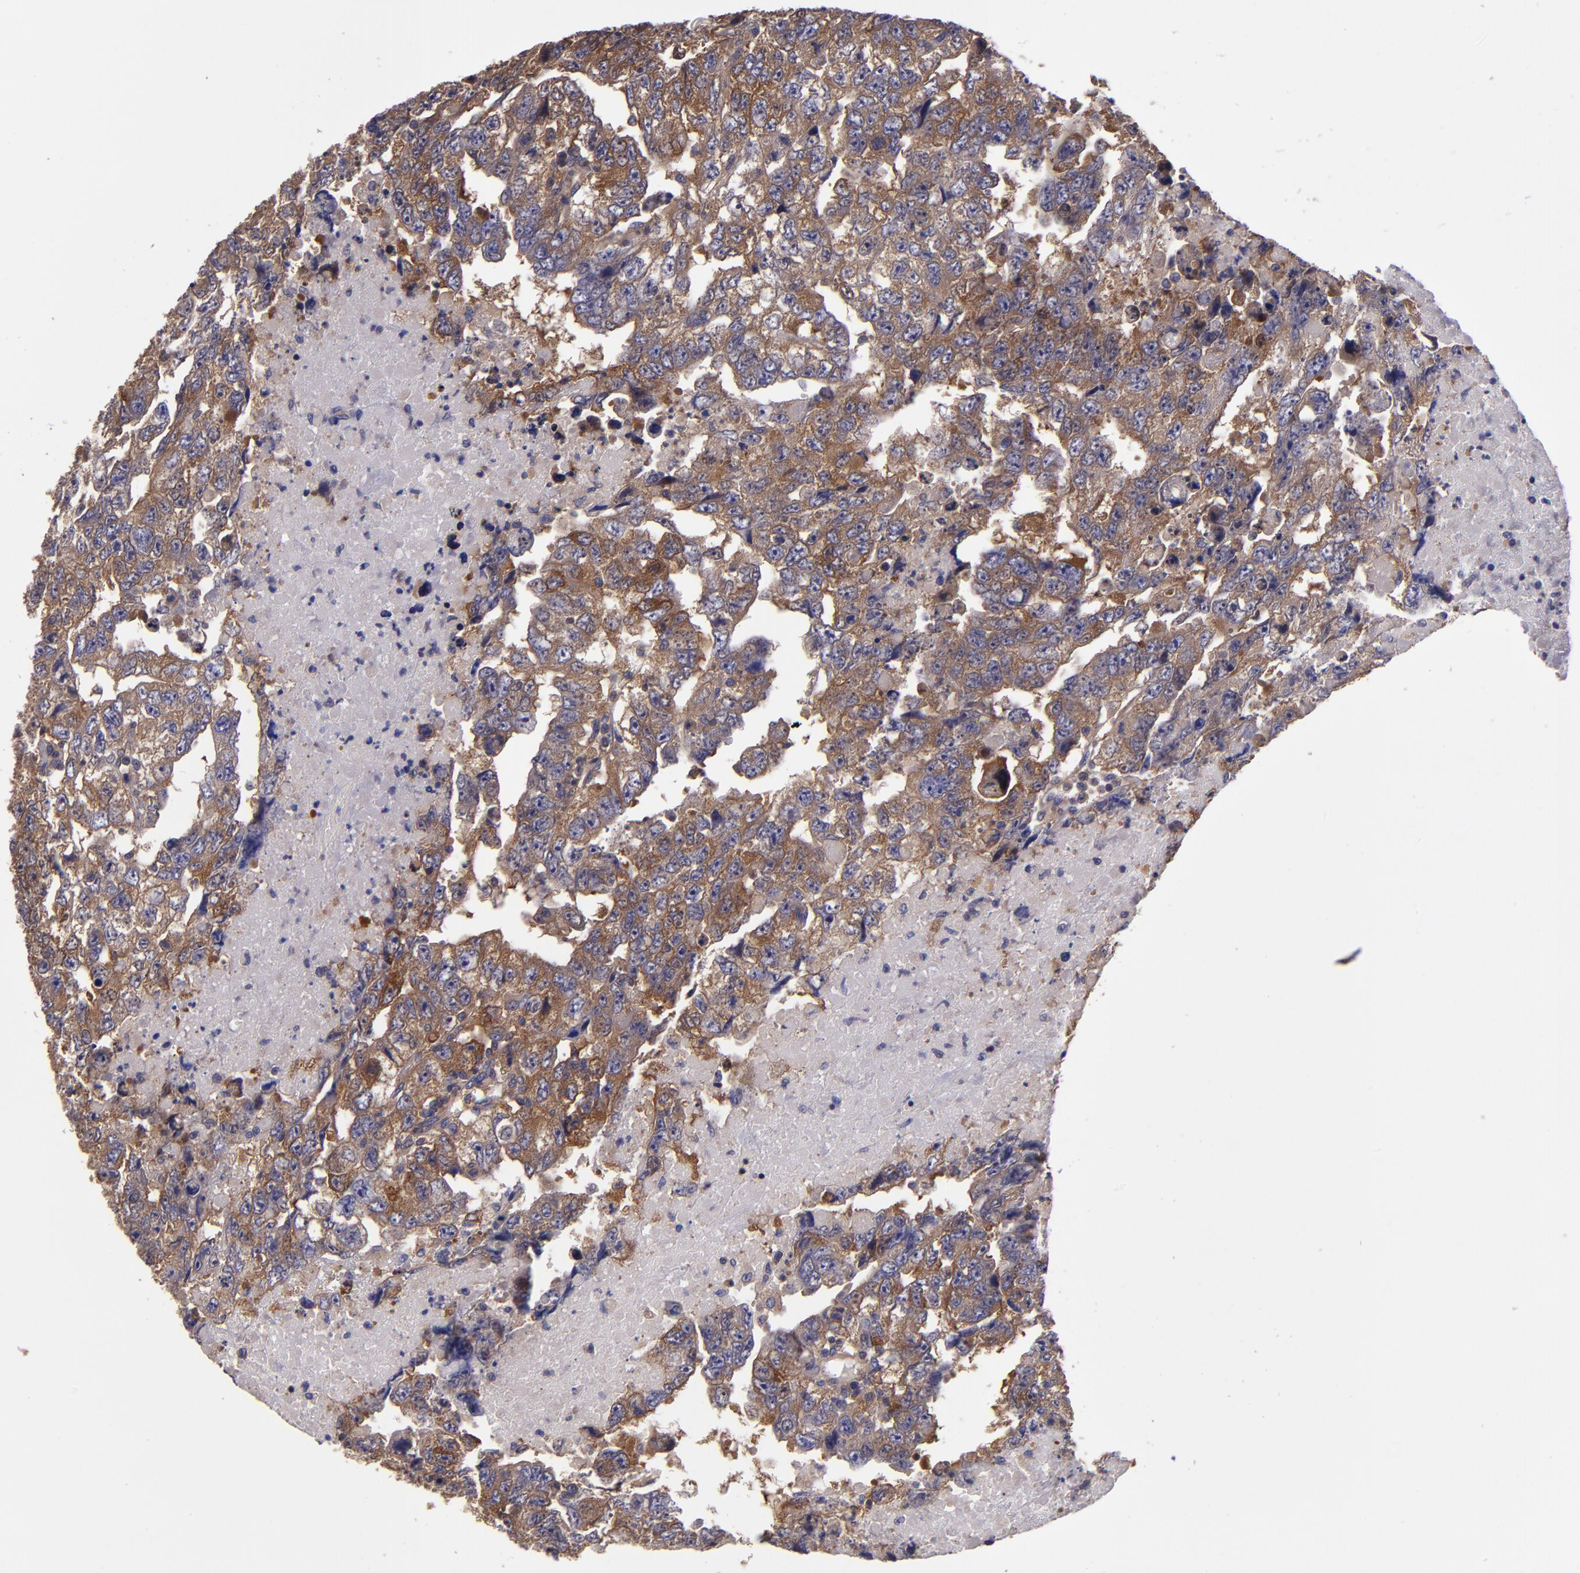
{"staining": {"intensity": "moderate", "quantity": ">75%", "location": "cytoplasmic/membranous"}, "tissue": "testis cancer", "cell_type": "Tumor cells", "image_type": "cancer", "snomed": [{"axis": "morphology", "description": "Carcinoma, Embryonal, NOS"}, {"axis": "topography", "description": "Testis"}], "caption": "IHC image of testis cancer stained for a protein (brown), which reveals medium levels of moderate cytoplasmic/membranous expression in approximately >75% of tumor cells.", "gene": "CARS1", "patient": {"sex": "male", "age": 36}}